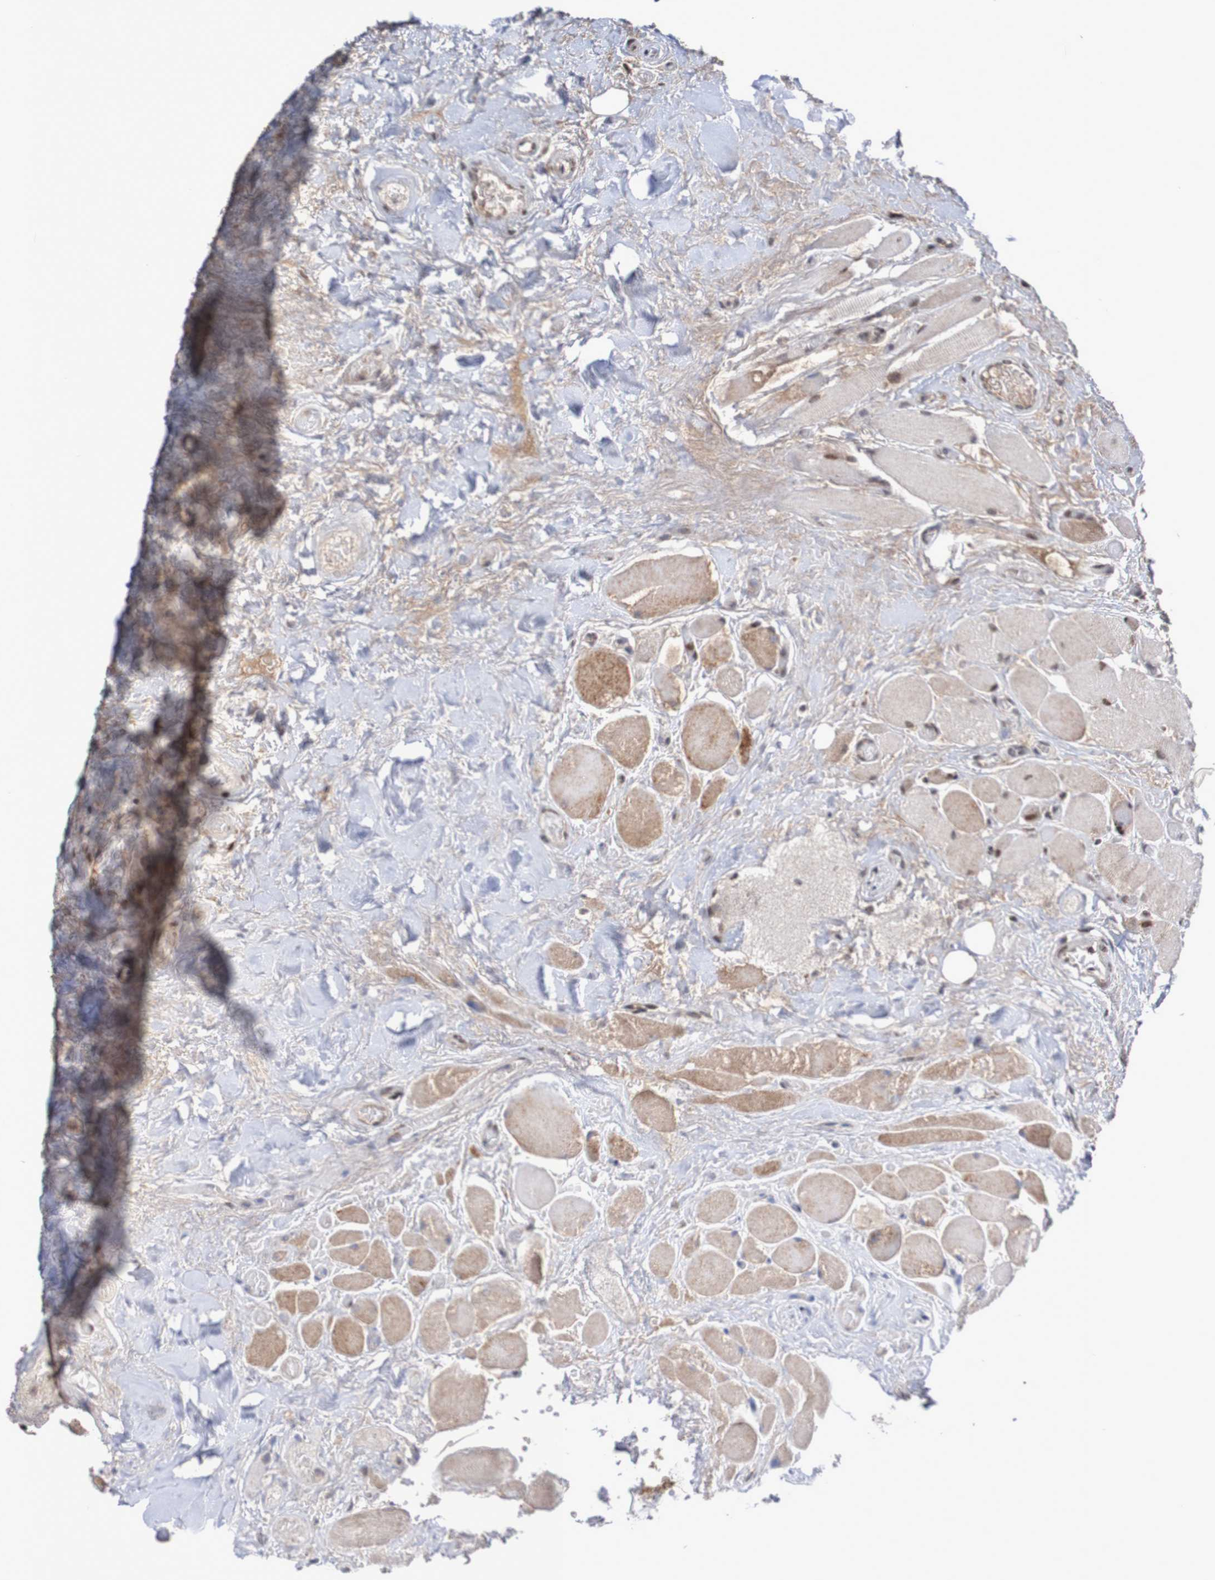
{"staining": {"intensity": "moderate", "quantity": ">75%", "location": "cytoplasmic/membranous,nuclear"}, "tissue": "oral mucosa", "cell_type": "Squamous epithelial cells", "image_type": "normal", "snomed": [{"axis": "morphology", "description": "Normal tissue, NOS"}, {"axis": "morphology", "description": "Squamous cell carcinoma, NOS"}, {"axis": "topography", "description": "Skeletal muscle"}, {"axis": "topography", "description": "Adipose tissue"}, {"axis": "topography", "description": "Vascular tissue"}, {"axis": "topography", "description": "Oral tissue"}, {"axis": "topography", "description": "Peripheral nerve tissue"}, {"axis": "topography", "description": "Head-Neck"}], "caption": "Benign oral mucosa was stained to show a protein in brown. There is medium levels of moderate cytoplasmic/membranous,nuclear staining in about >75% of squamous epithelial cells. The staining was performed using DAB, with brown indicating positive protein expression. Nuclei are stained blue with hematoxylin.", "gene": "ITLN1", "patient": {"sex": "male", "age": 71}}